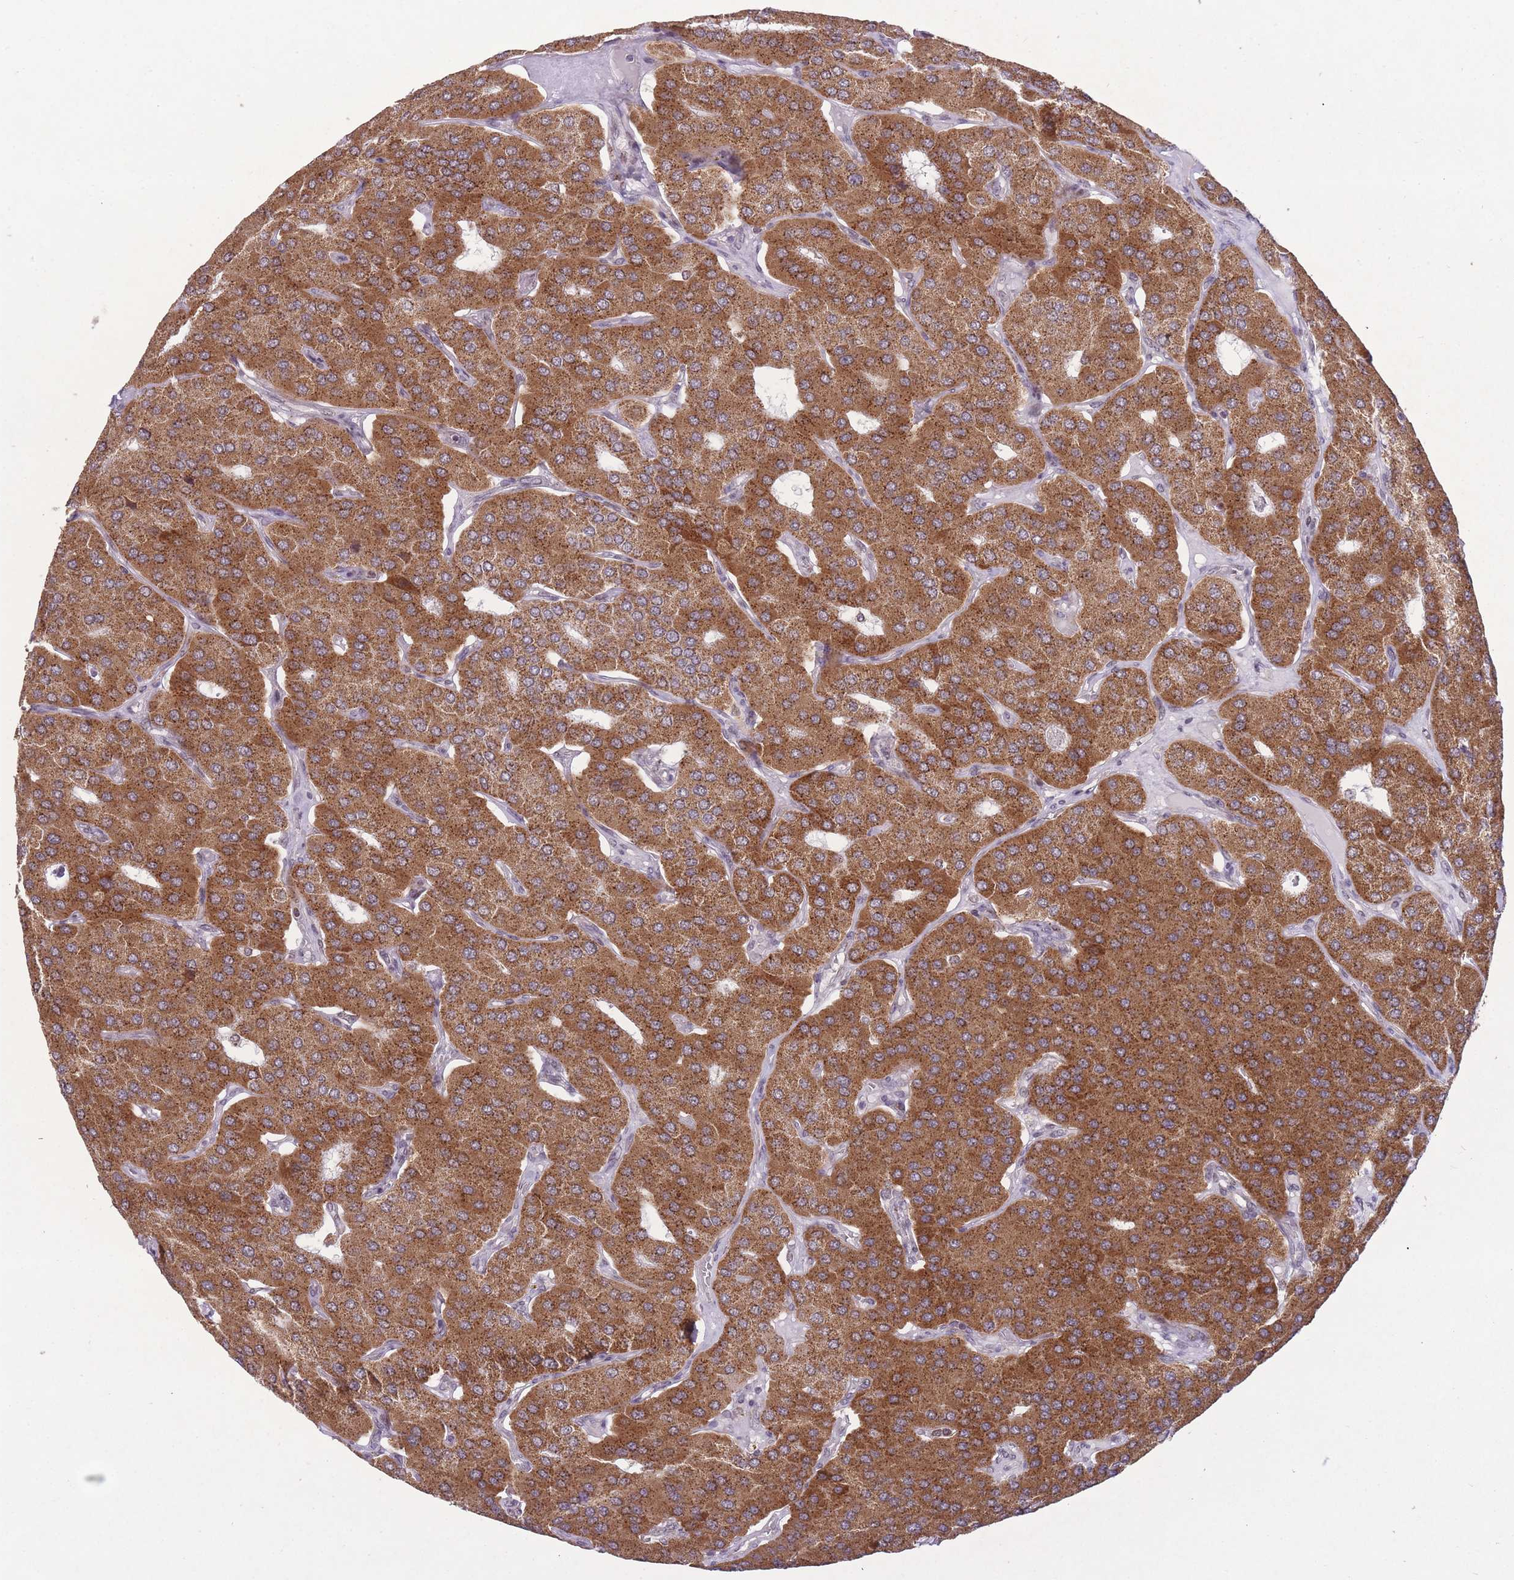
{"staining": {"intensity": "strong", "quantity": ">75%", "location": "cytoplasmic/membranous"}, "tissue": "parathyroid gland", "cell_type": "Glandular cells", "image_type": "normal", "snomed": [{"axis": "morphology", "description": "Normal tissue, NOS"}, {"axis": "morphology", "description": "Adenoma, NOS"}, {"axis": "topography", "description": "Parathyroid gland"}], "caption": "Glandular cells exhibit high levels of strong cytoplasmic/membranous staining in about >75% of cells in benign human parathyroid gland.", "gene": "DPYSL4", "patient": {"sex": "female", "age": 86}}